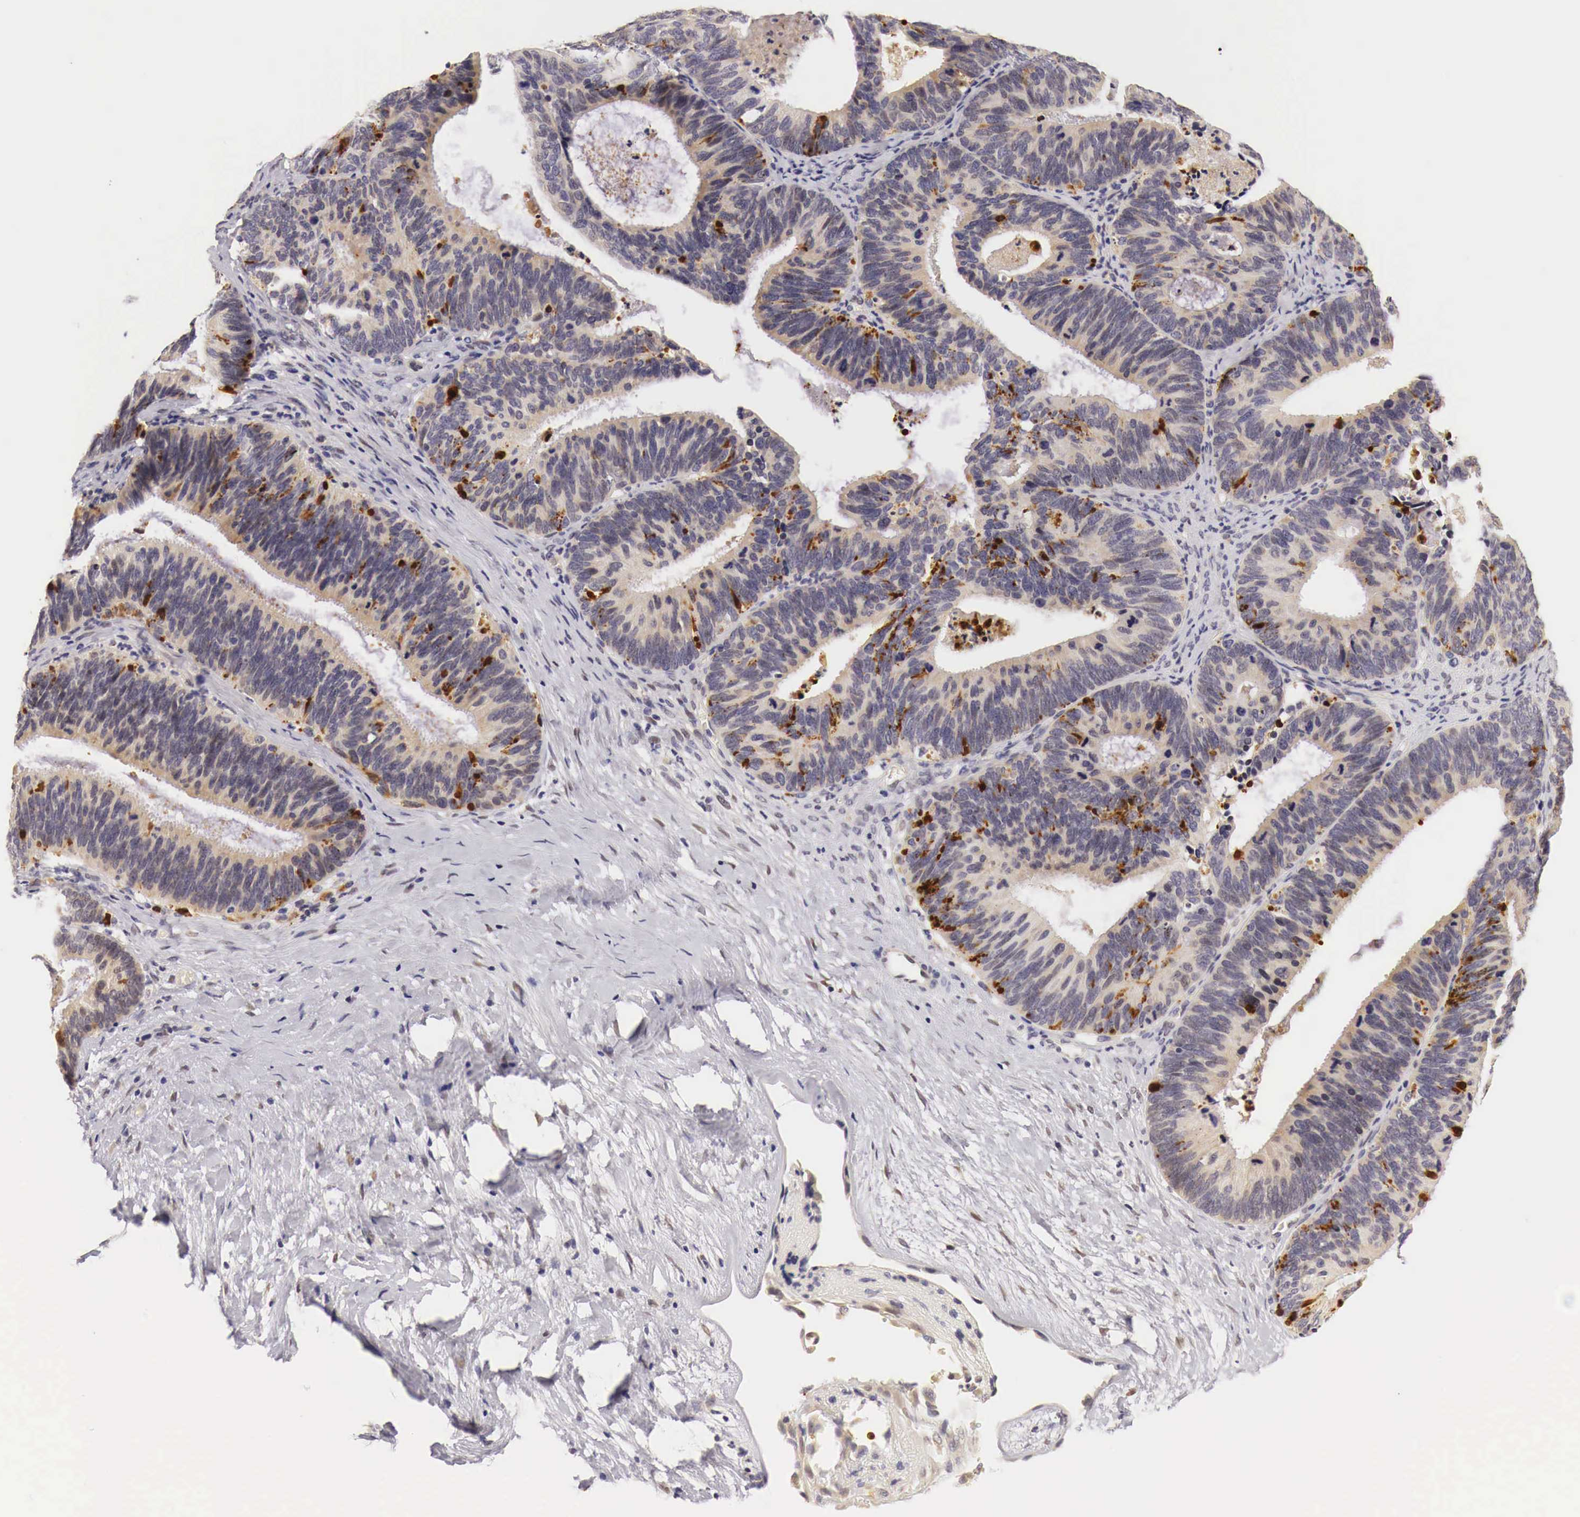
{"staining": {"intensity": "negative", "quantity": "none", "location": "none"}, "tissue": "ovarian cancer", "cell_type": "Tumor cells", "image_type": "cancer", "snomed": [{"axis": "morphology", "description": "Carcinoma, endometroid"}, {"axis": "topography", "description": "Ovary"}], "caption": "Human ovarian cancer stained for a protein using immunohistochemistry (IHC) displays no staining in tumor cells.", "gene": "CASP3", "patient": {"sex": "female", "age": 52}}